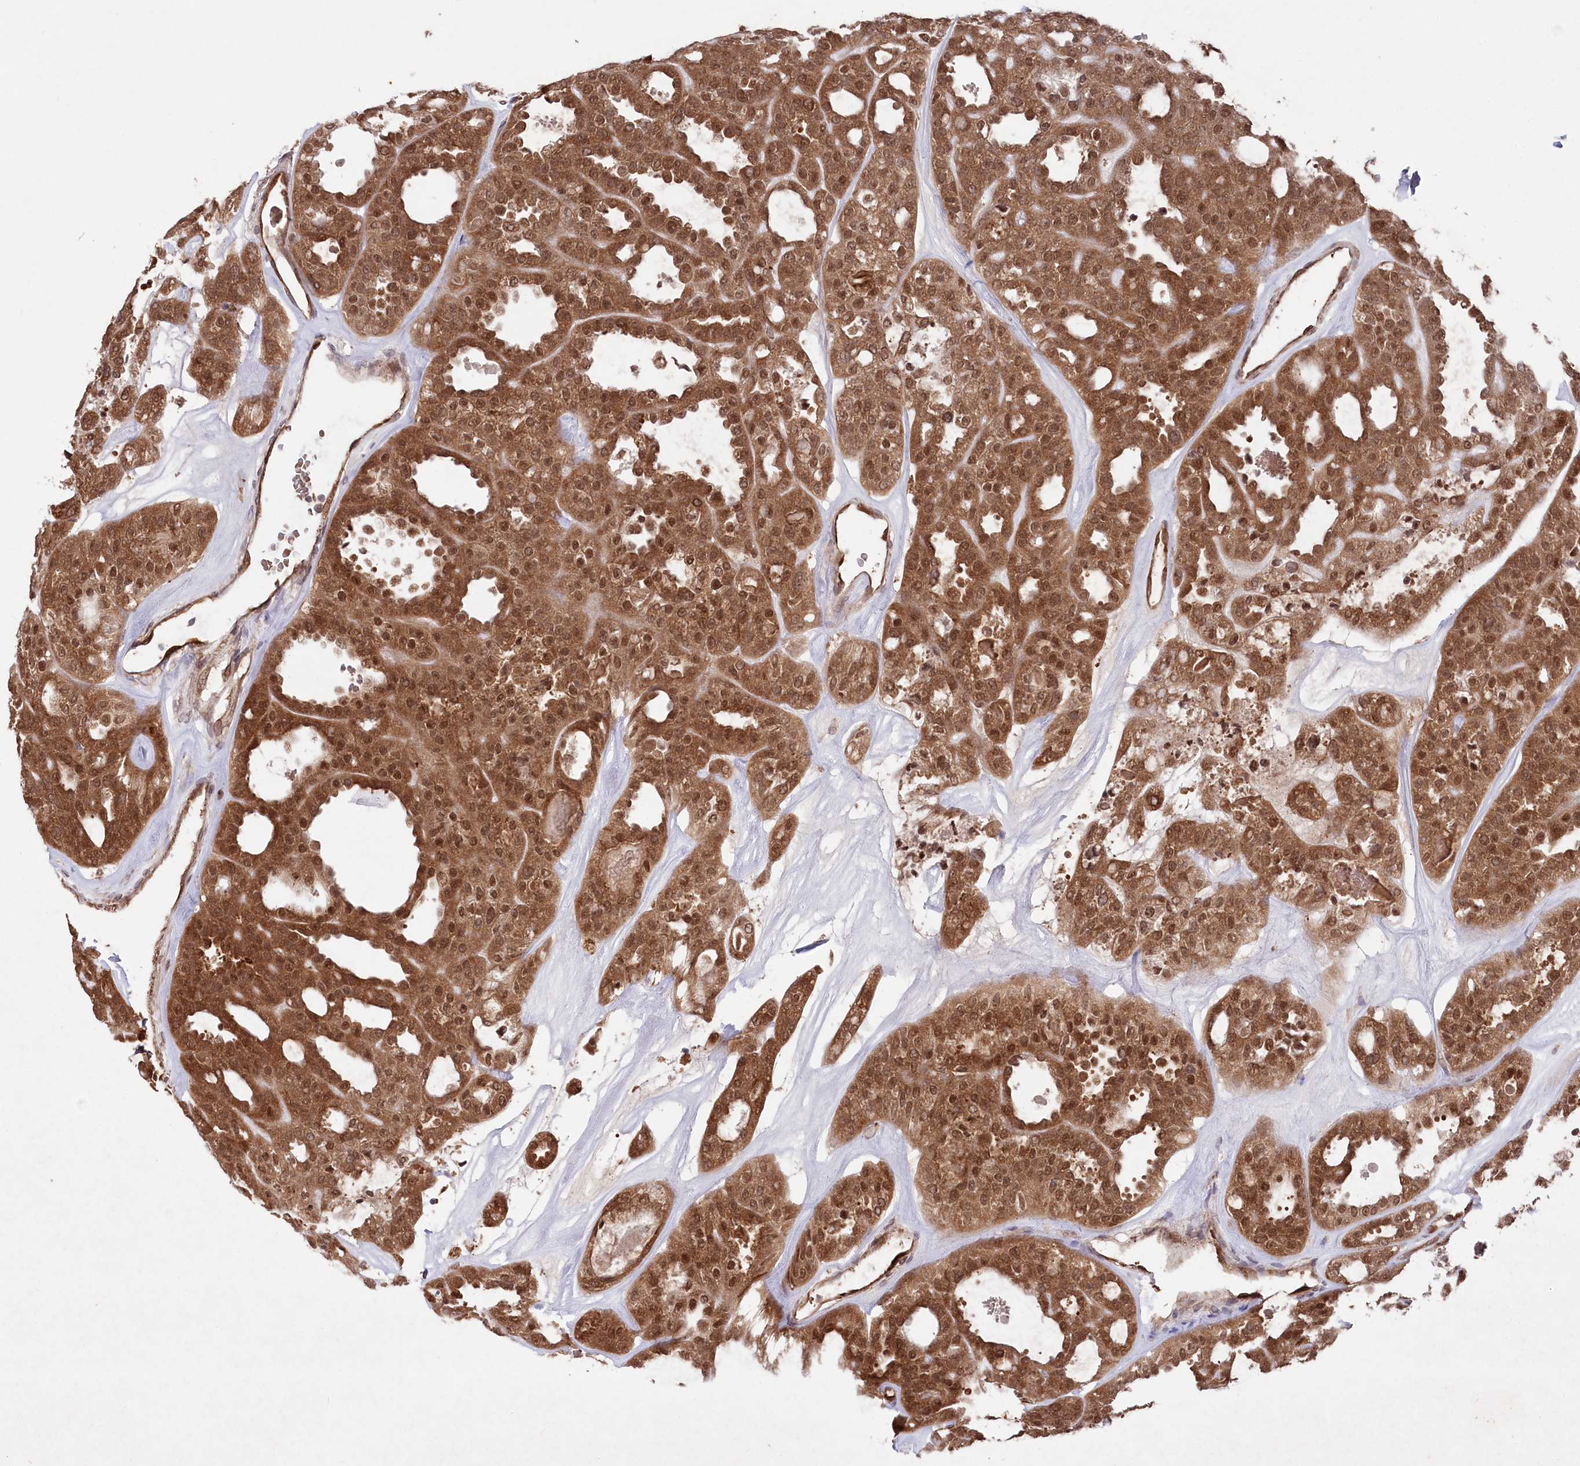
{"staining": {"intensity": "strong", "quantity": ">75%", "location": "cytoplasmic/membranous,nuclear"}, "tissue": "thyroid cancer", "cell_type": "Tumor cells", "image_type": "cancer", "snomed": [{"axis": "morphology", "description": "Follicular adenoma carcinoma, NOS"}, {"axis": "topography", "description": "Thyroid gland"}], "caption": "An image showing strong cytoplasmic/membranous and nuclear expression in about >75% of tumor cells in thyroid cancer, as visualized by brown immunohistochemical staining.", "gene": "PSMA1", "patient": {"sex": "male", "age": 75}}